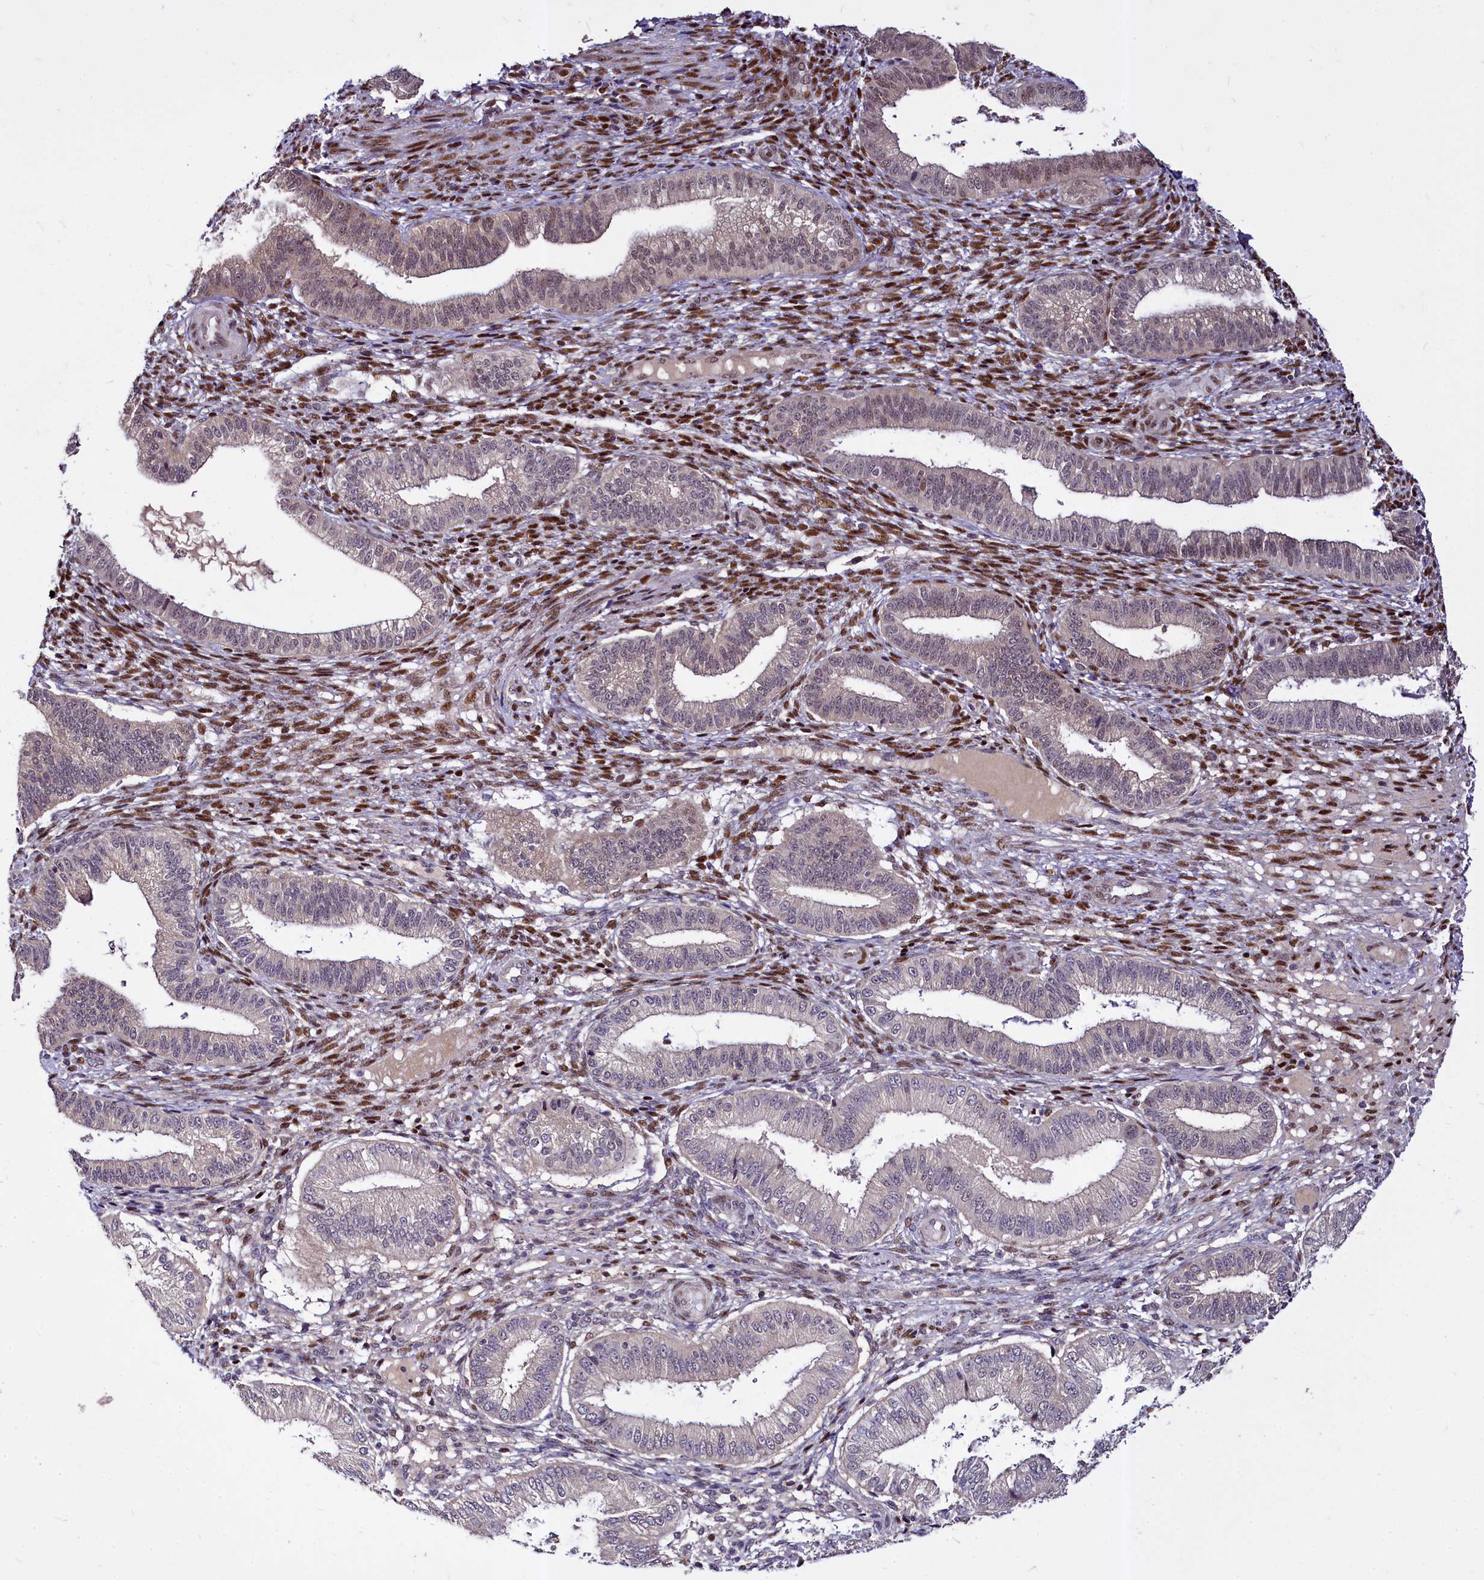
{"staining": {"intensity": "strong", "quantity": "<25%", "location": "nuclear"}, "tissue": "endometrium", "cell_type": "Cells in endometrial stroma", "image_type": "normal", "snomed": [{"axis": "morphology", "description": "Normal tissue, NOS"}, {"axis": "topography", "description": "Endometrium"}], "caption": "Protein analysis of benign endometrium shows strong nuclear expression in approximately <25% of cells in endometrial stroma.", "gene": "MAML2", "patient": {"sex": "female", "age": 39}}